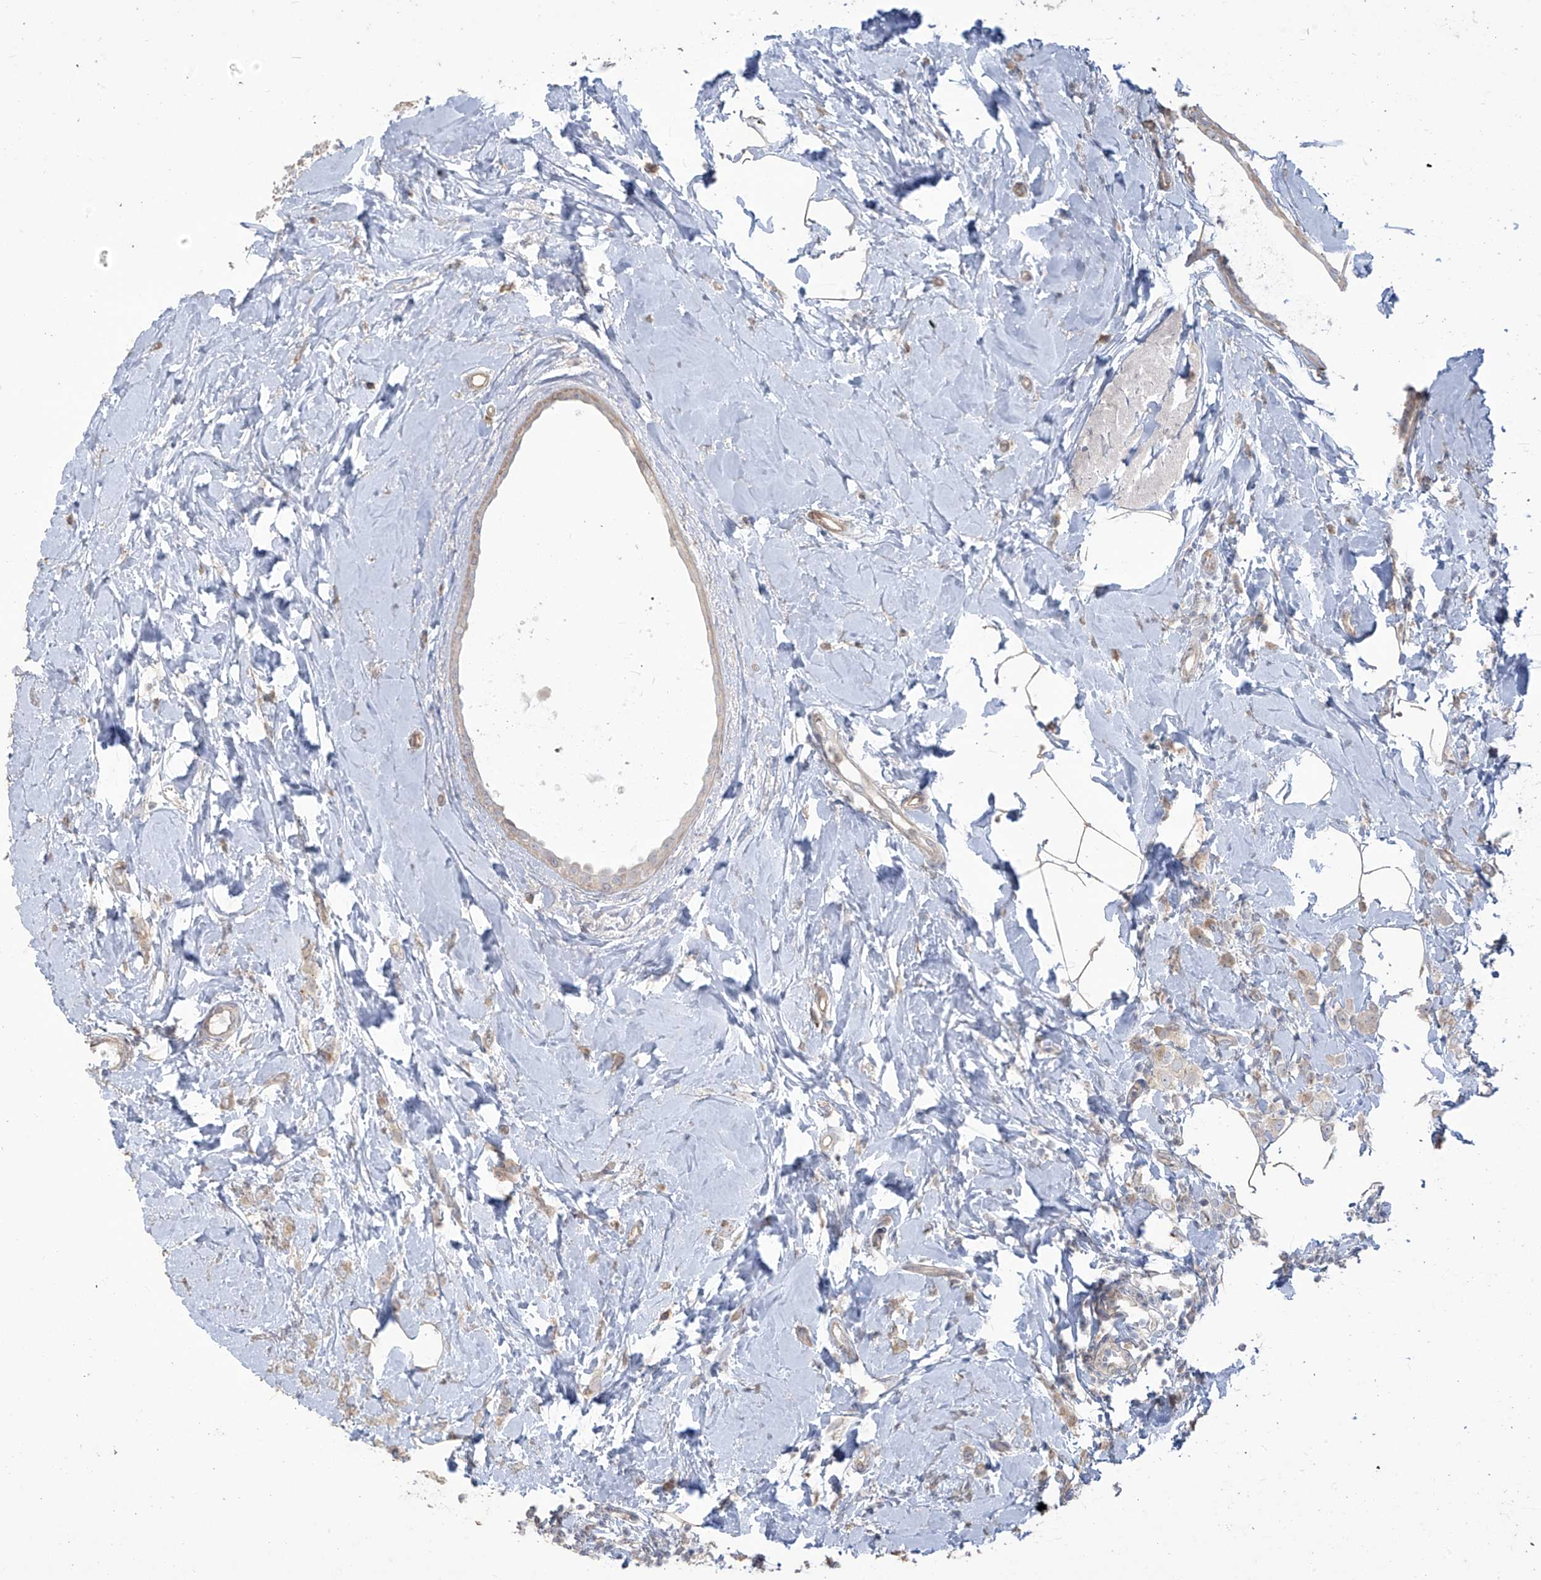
{"staining": {"intensity": "weak", "quantity": "<25%", "location": "cytoplasmic/membranous"}, "tissue": "breast cancer", "cell_type": "Tumor cells", "image_type": "cancer", "snomed": [{"axis": "morphology", "description": "Lobular carcinoma"}, {"axis": "topography", "description": "Breast"}], "caption": "Tumor cells are negative for brown protein staining in breast cancer (lobular carcinoma).", "gene": "MAGIX", "patient": {"sex": "female", "age": 47}}